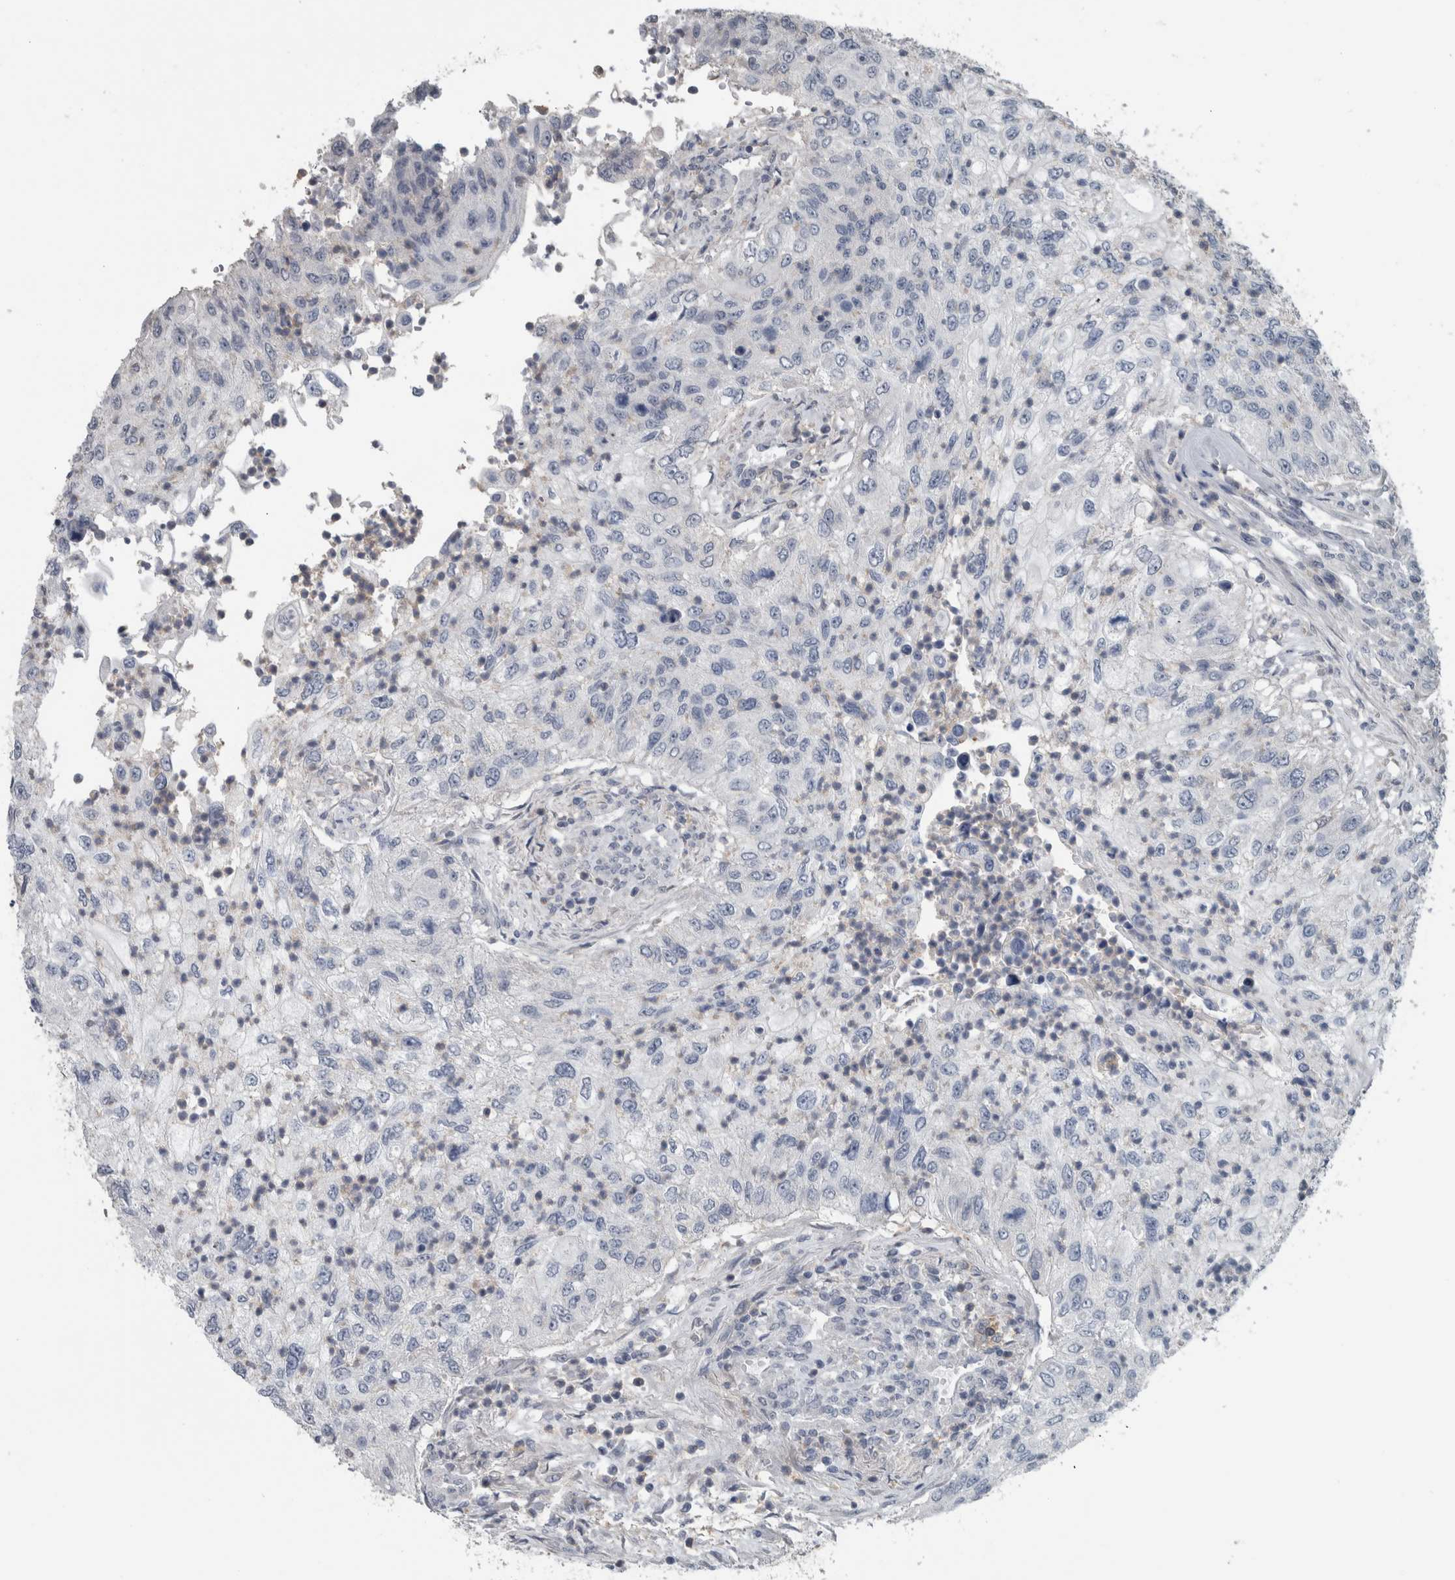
{"staining": {"intensity": "negative", "quantity": "none", "location": "none"}, "tissue": "urothelial cancer", "cell_type": "Tumor cells", "image_type": "cancer", "snomed": [{"axis": "morphology", "description": "Urothelial carcinoma, High grade"}, {"axis": "topography", "description": "Urinary bladder"}], "caption": "High power microscopy image of an IHC histopathology image of urothelial cancer, revealing no significant positivity in tumor cells. Nuclei are stained in blue.", "gene": "ACSF2", "patient": {"sex": "female", "age": 60}}